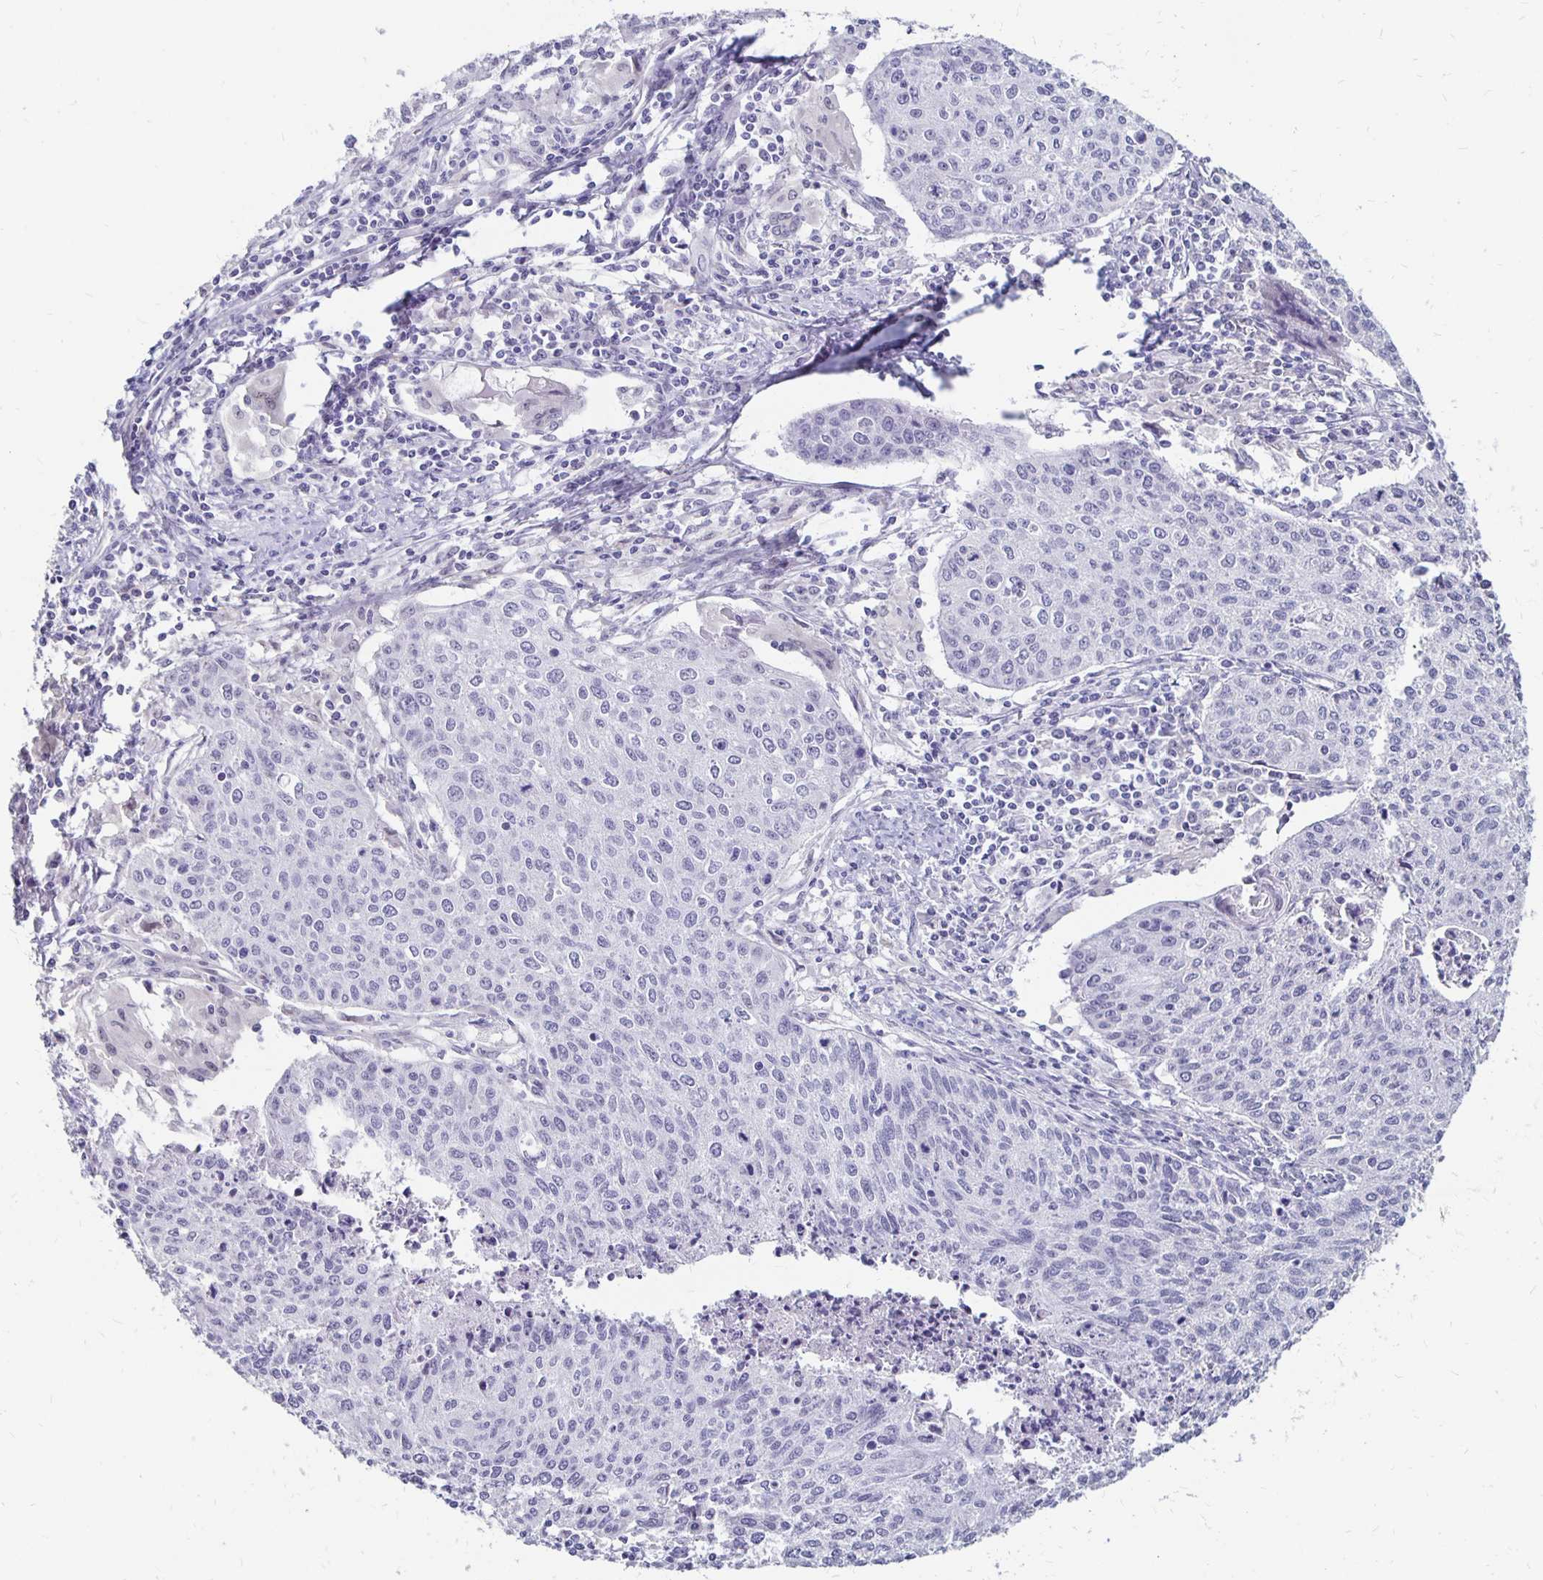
{"staining": {"intensity": "negative", "quantity": "none", "location": "none"}, "tissue": "cervical cancer", "cell_type": "Tumor cells", "image_type": "cancer", "snomed": [{"axis": "morphology", "description": "Squamous cell carcinoma, NOS"}, {"axis": "topography", "description": "Cervix"}], "caption": "This is a image of immunohistochemistry (IHC) staining of cervical cancer (squamous cell carcinoma), which shows no expression in tumor cells. (Brightfield microscopy of DAB IHC at high magnification).", "gene": "ATOSB", "patient": {"sex": "female", "age": 38}}